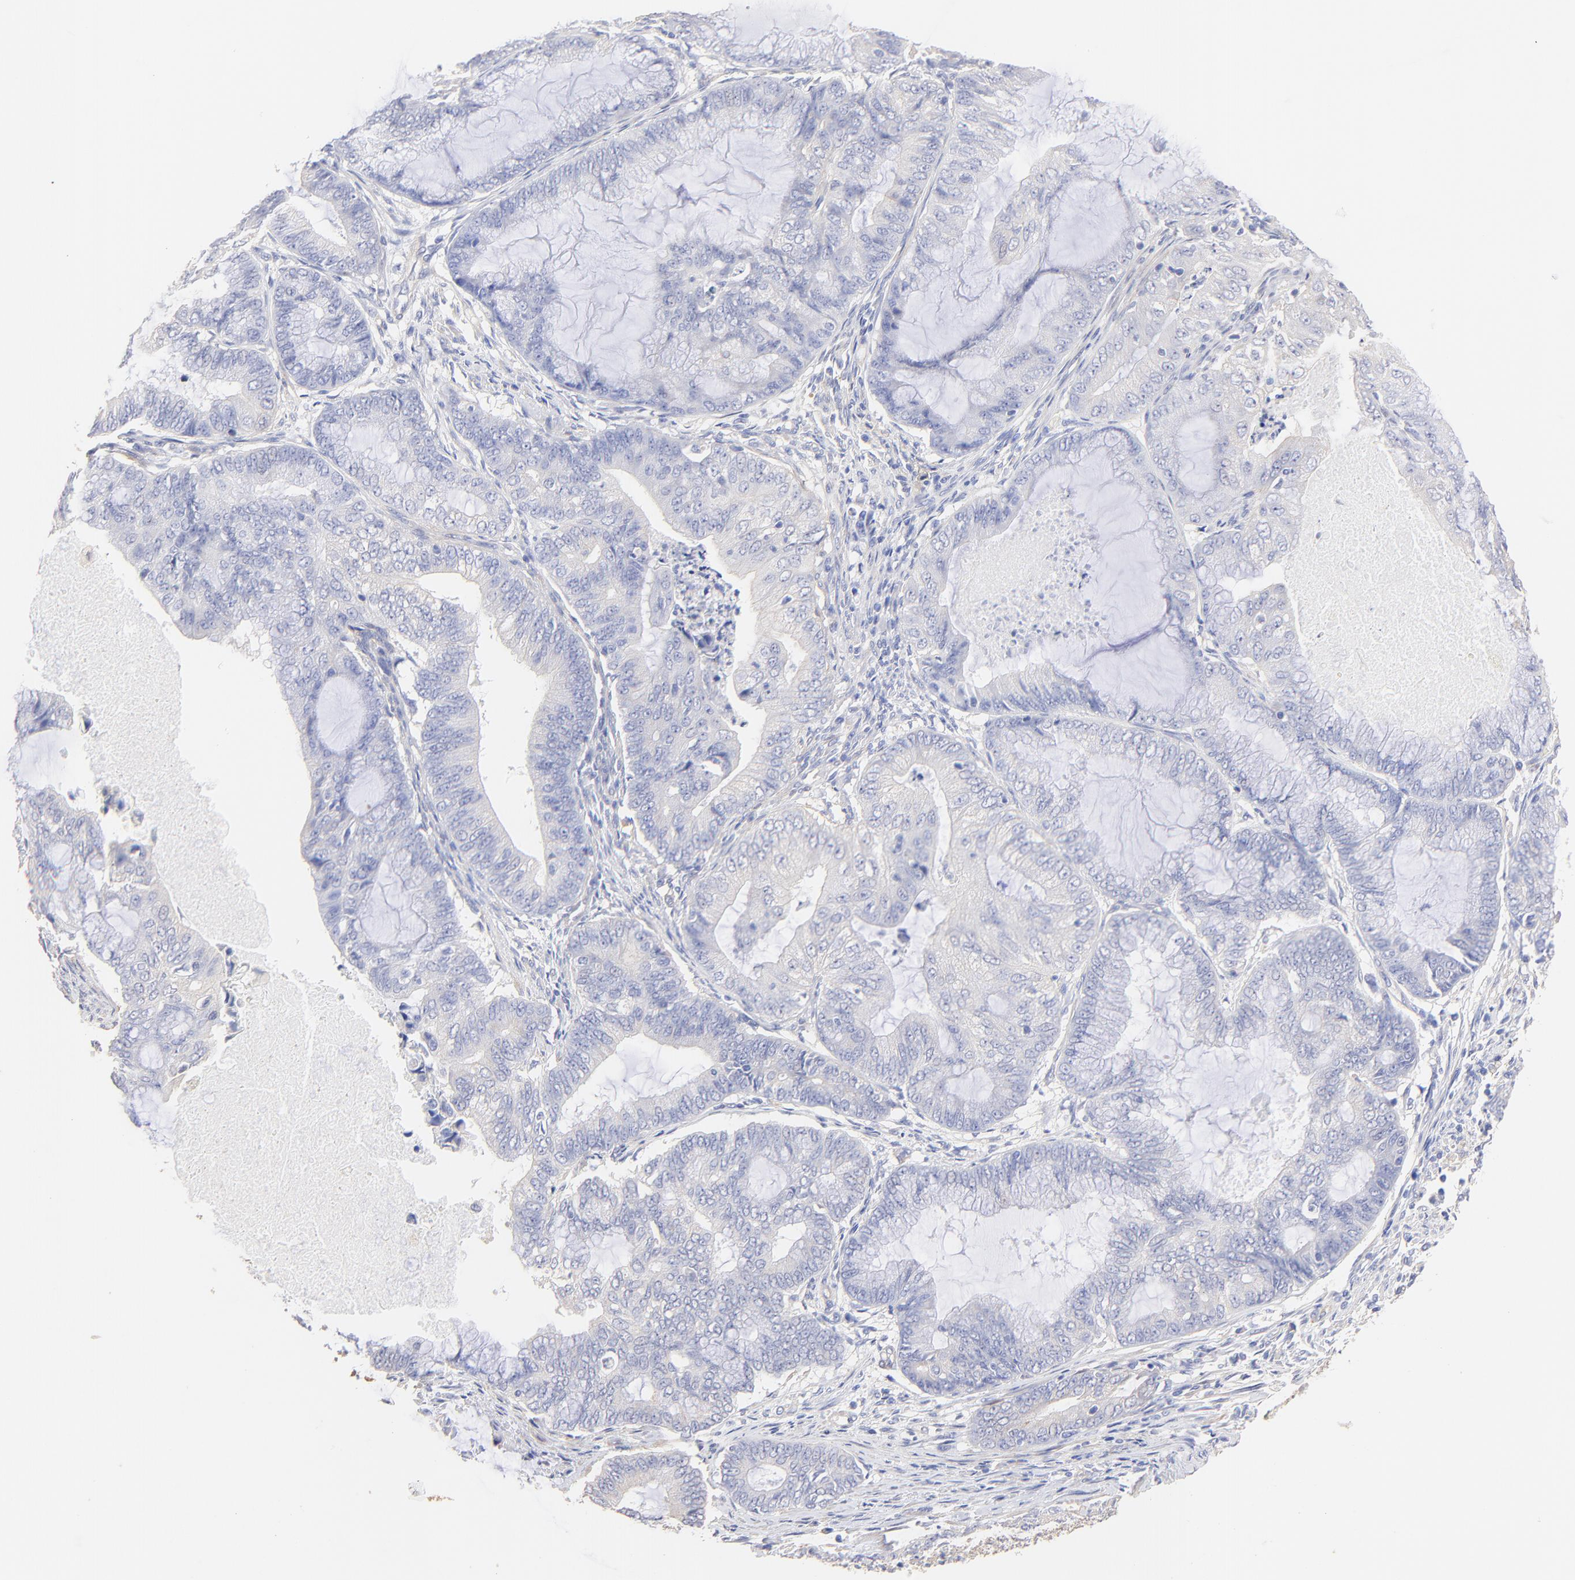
{"staining": {"intensity": "negative", "quantity": "none", "location": "none"}, "tissue": "endometrial cancer", "cell_type": "Tumor cells", "image_type": "cancer", "snomed": [{"axis": "morphology", "description": "Adenocarcinoma, NOS"}, {"axis": "topography", "description": "Endometrium"}], "caption": "Protein analysis of adenocarcinoma (endometrial) reveals no significant positivity in tumor cells. (Brightfield microscopy of DAB (3,3'-diaminobenzidine) immunohistochemistry (IHC) at high magnification).", "gene": "ACTRT1", "patient": {"sex": "female", "age": 63}}